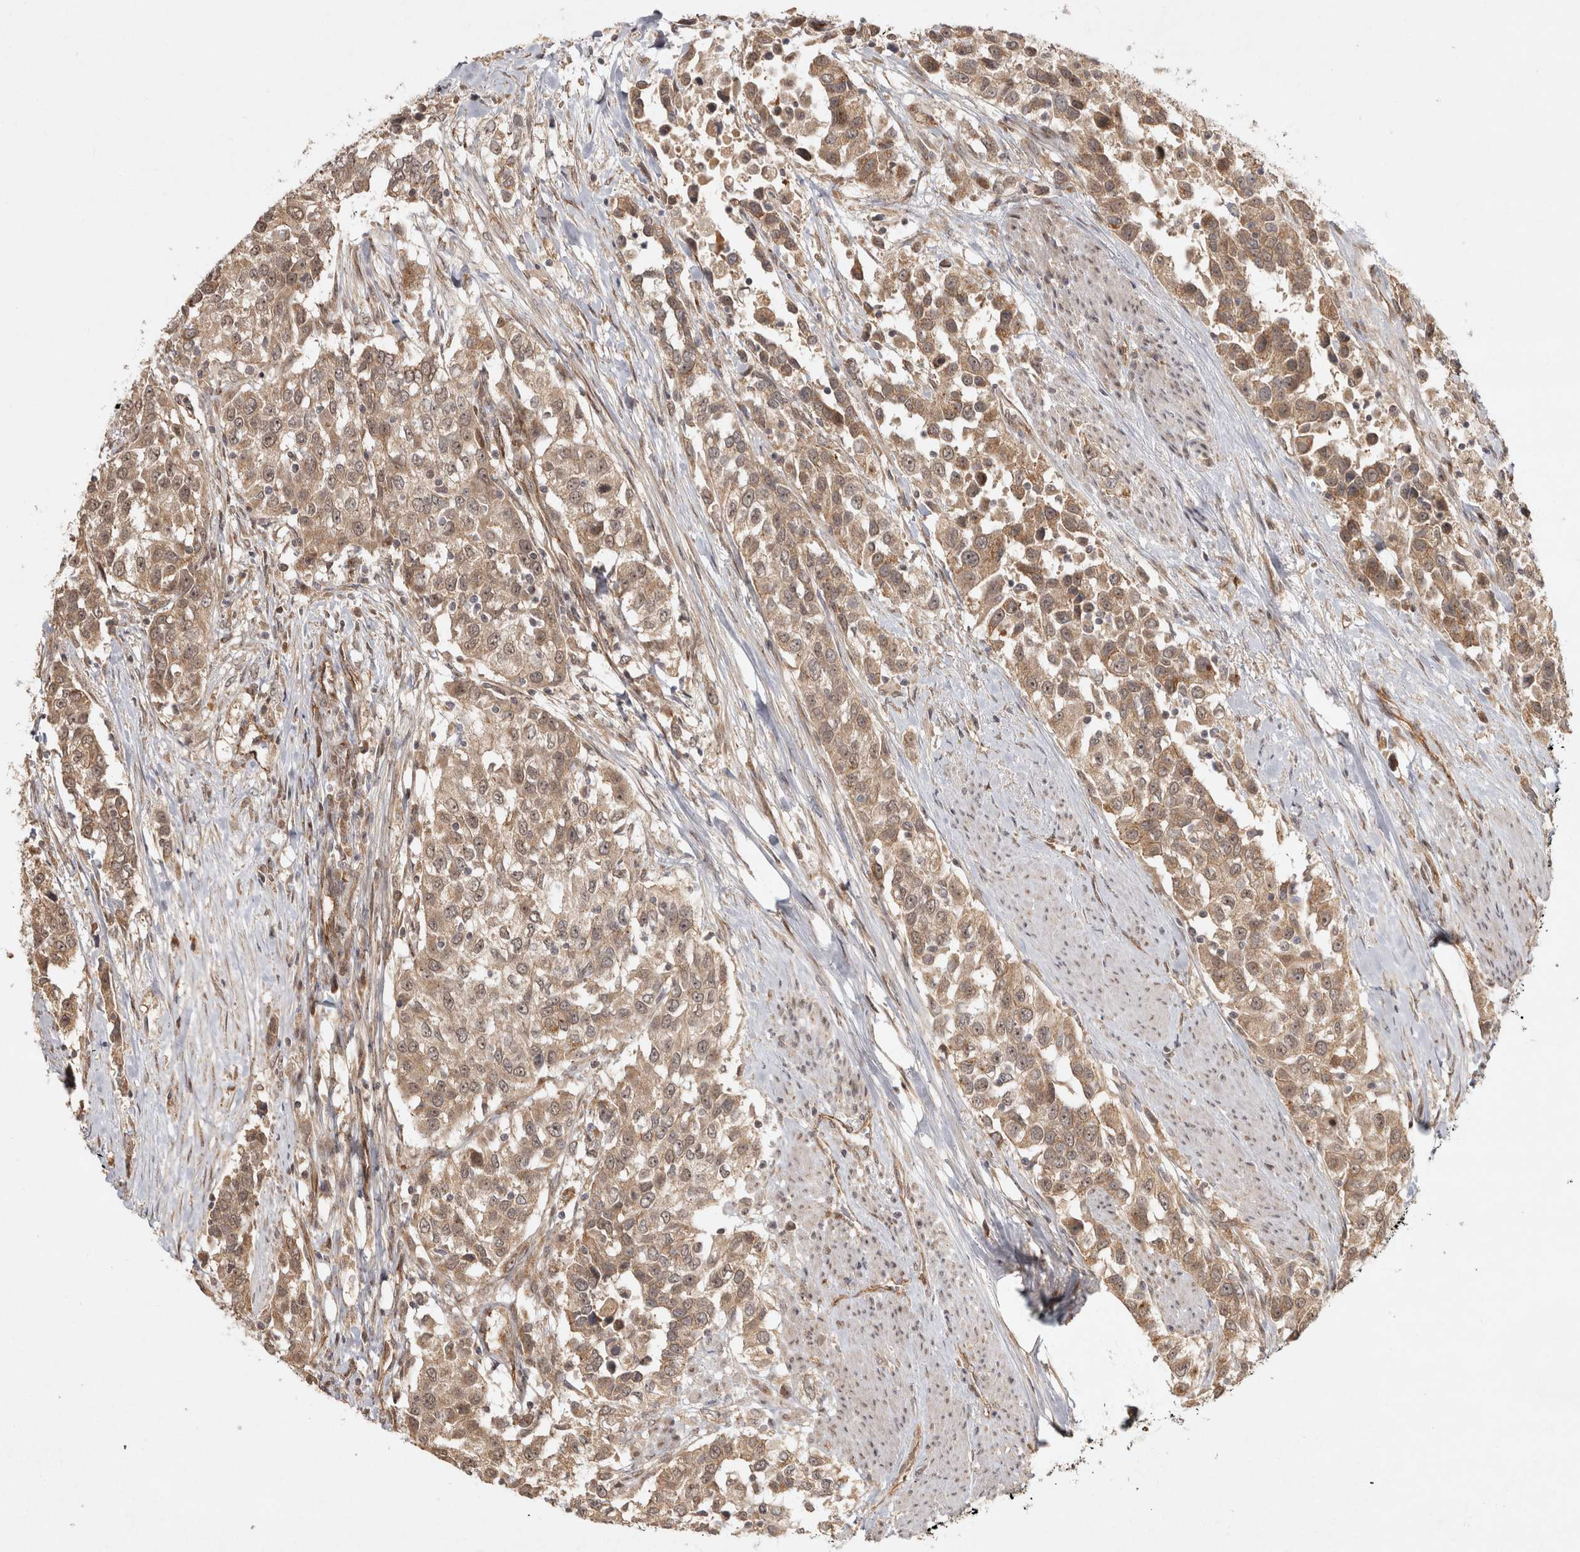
{"staining": {"intensity": "moderate", "quantity": ">75%", "location": "cytoplasmic/membranous"}, "tissue": "urothelial cancer", "cell_type": "Tumor cells", "image_type": "cancer", "snomed": [{"axis": "morphology", "description": "Urothelial carcinoma, High grade"}, {"axis": "topography", "description": "Urinary bladder"}], "caption": "Tumor cells show moderate cytoplasmic/membranous positivity in about >75% of cells in high-grade urothelial carcinoma. (brown staining indicates protein expression, while blue staining denotes nuclei).", "gene": "CAMSAP2", "patient": {"sex": "female", "age": 80}}